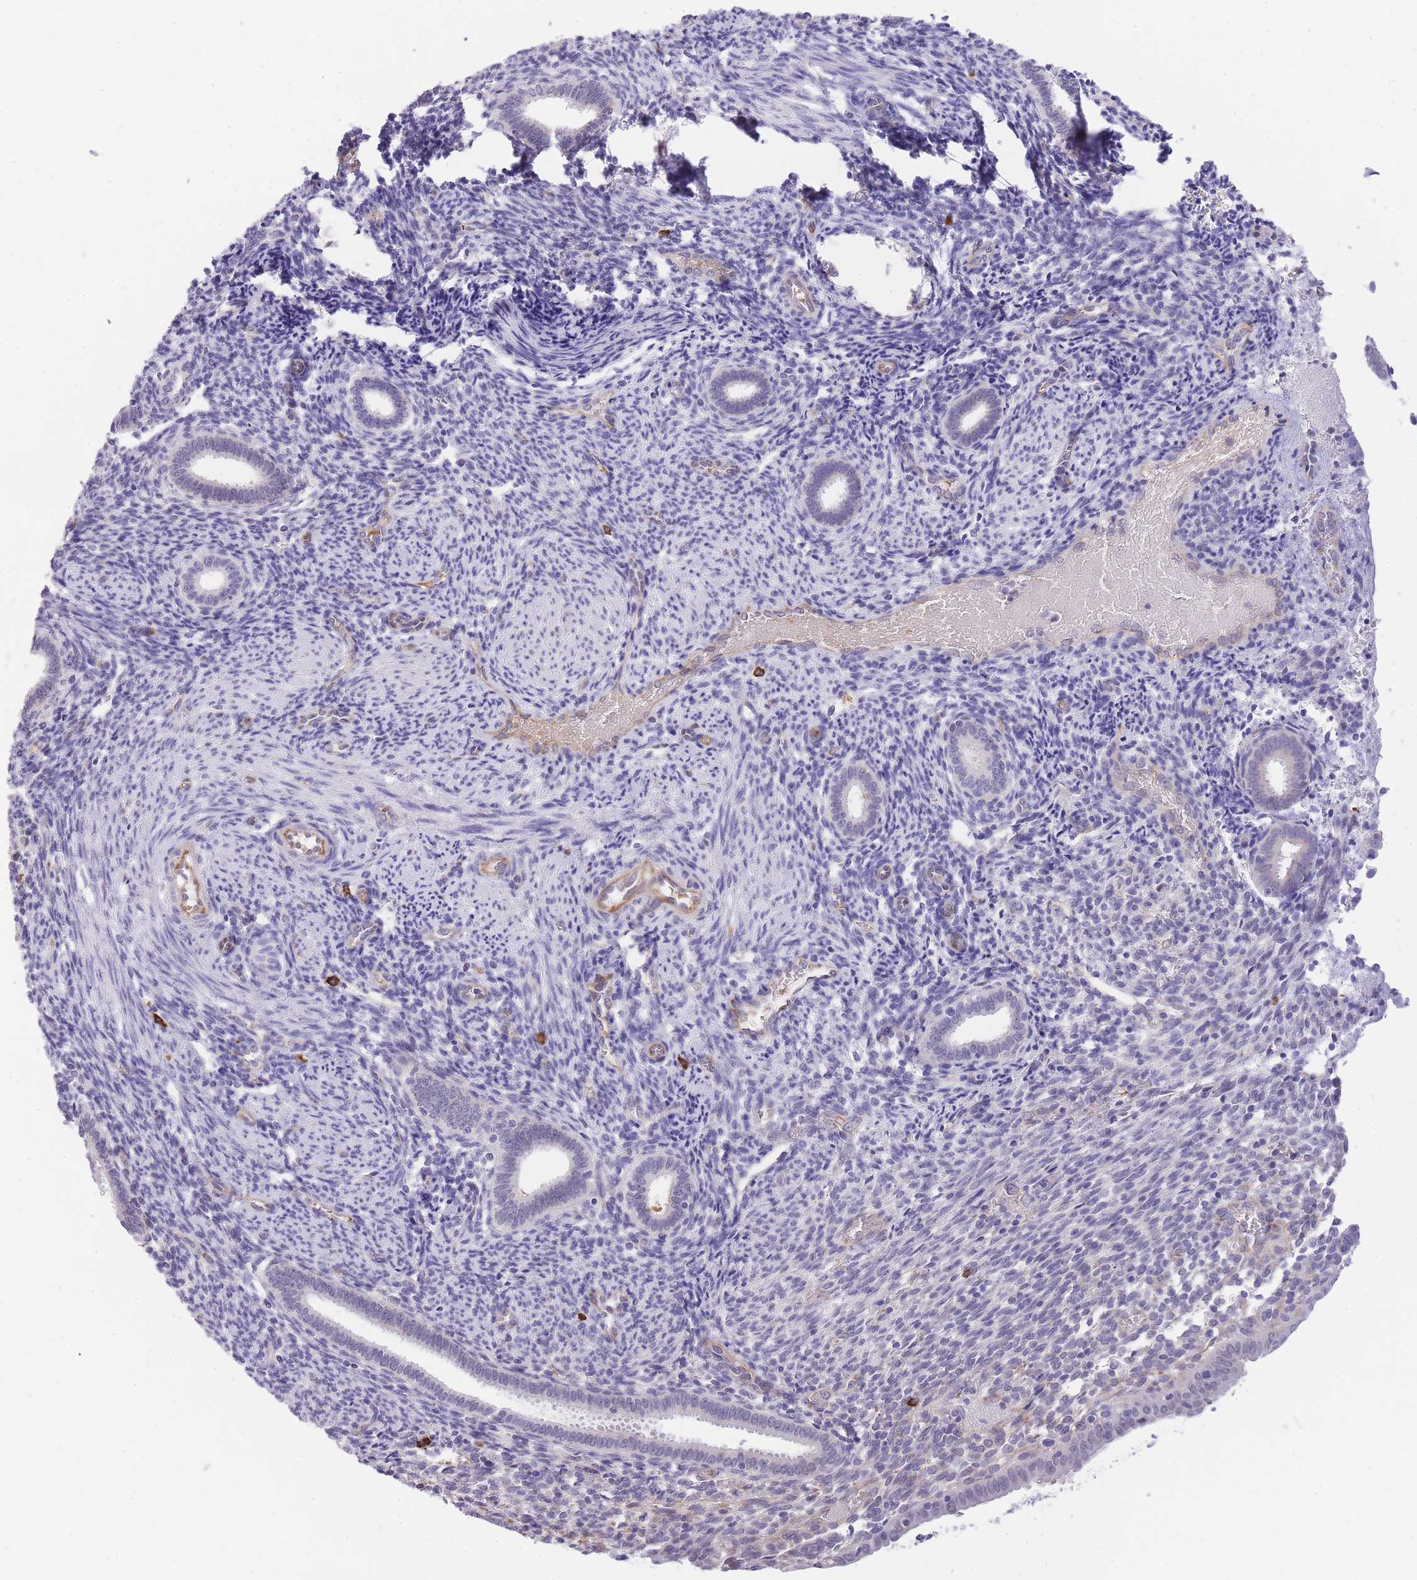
{"staining": {"intensity": "negative", "quantity": "none", "location": "none"}, "tissue": "endometrium", "cell_type": "Cells in endometrial stroma", "image_type": "normal", "snomed": [{"axis": "morphology", "description": "Normal tissue, NOS"}, {"axis": "topography", "description": "Endometrium"}], "caption": "Immunohistochemical staining of benign endometrium shows no significant positivity in cells in endometrial stroma.", "gene": "MEIOSIN", "patient": {"sex": "female", "age": 32}}